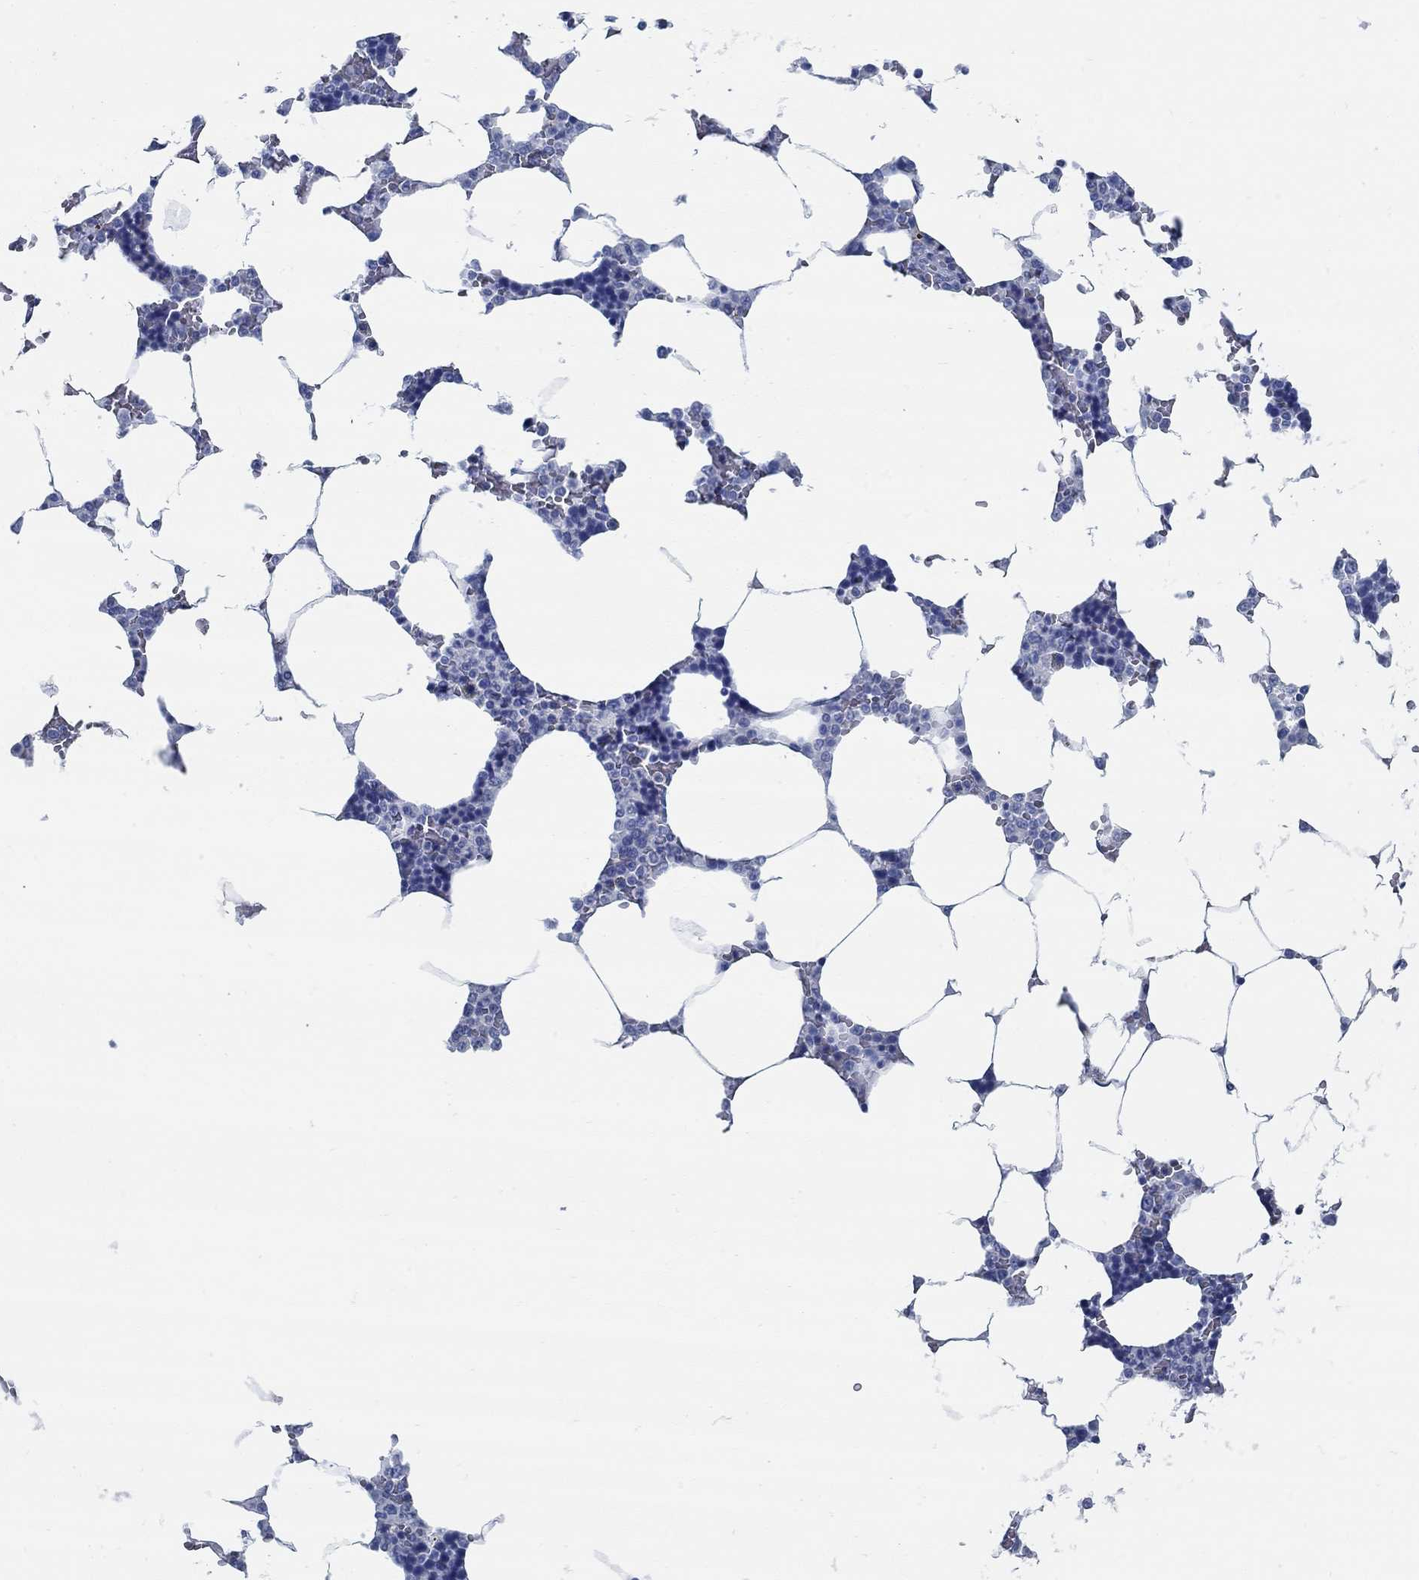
{"staining": {"intensity": "negative", "quantity": "none", "location": "none"}, "tissue": "bone marrow", "cell_type": "Hematopoietic cells", "image_type": "normal", "snomed": [{"axis": "morphology", "description": "Normal tissue, NOS"}, {"axis": "topography", "description": "Bone marrow"}], "caption": "Hematopoietic cells show no significant protein positivity in benign bone marrow.", "gene": "SLC45A1", "patient": {"sex": "male", "age": 63}}